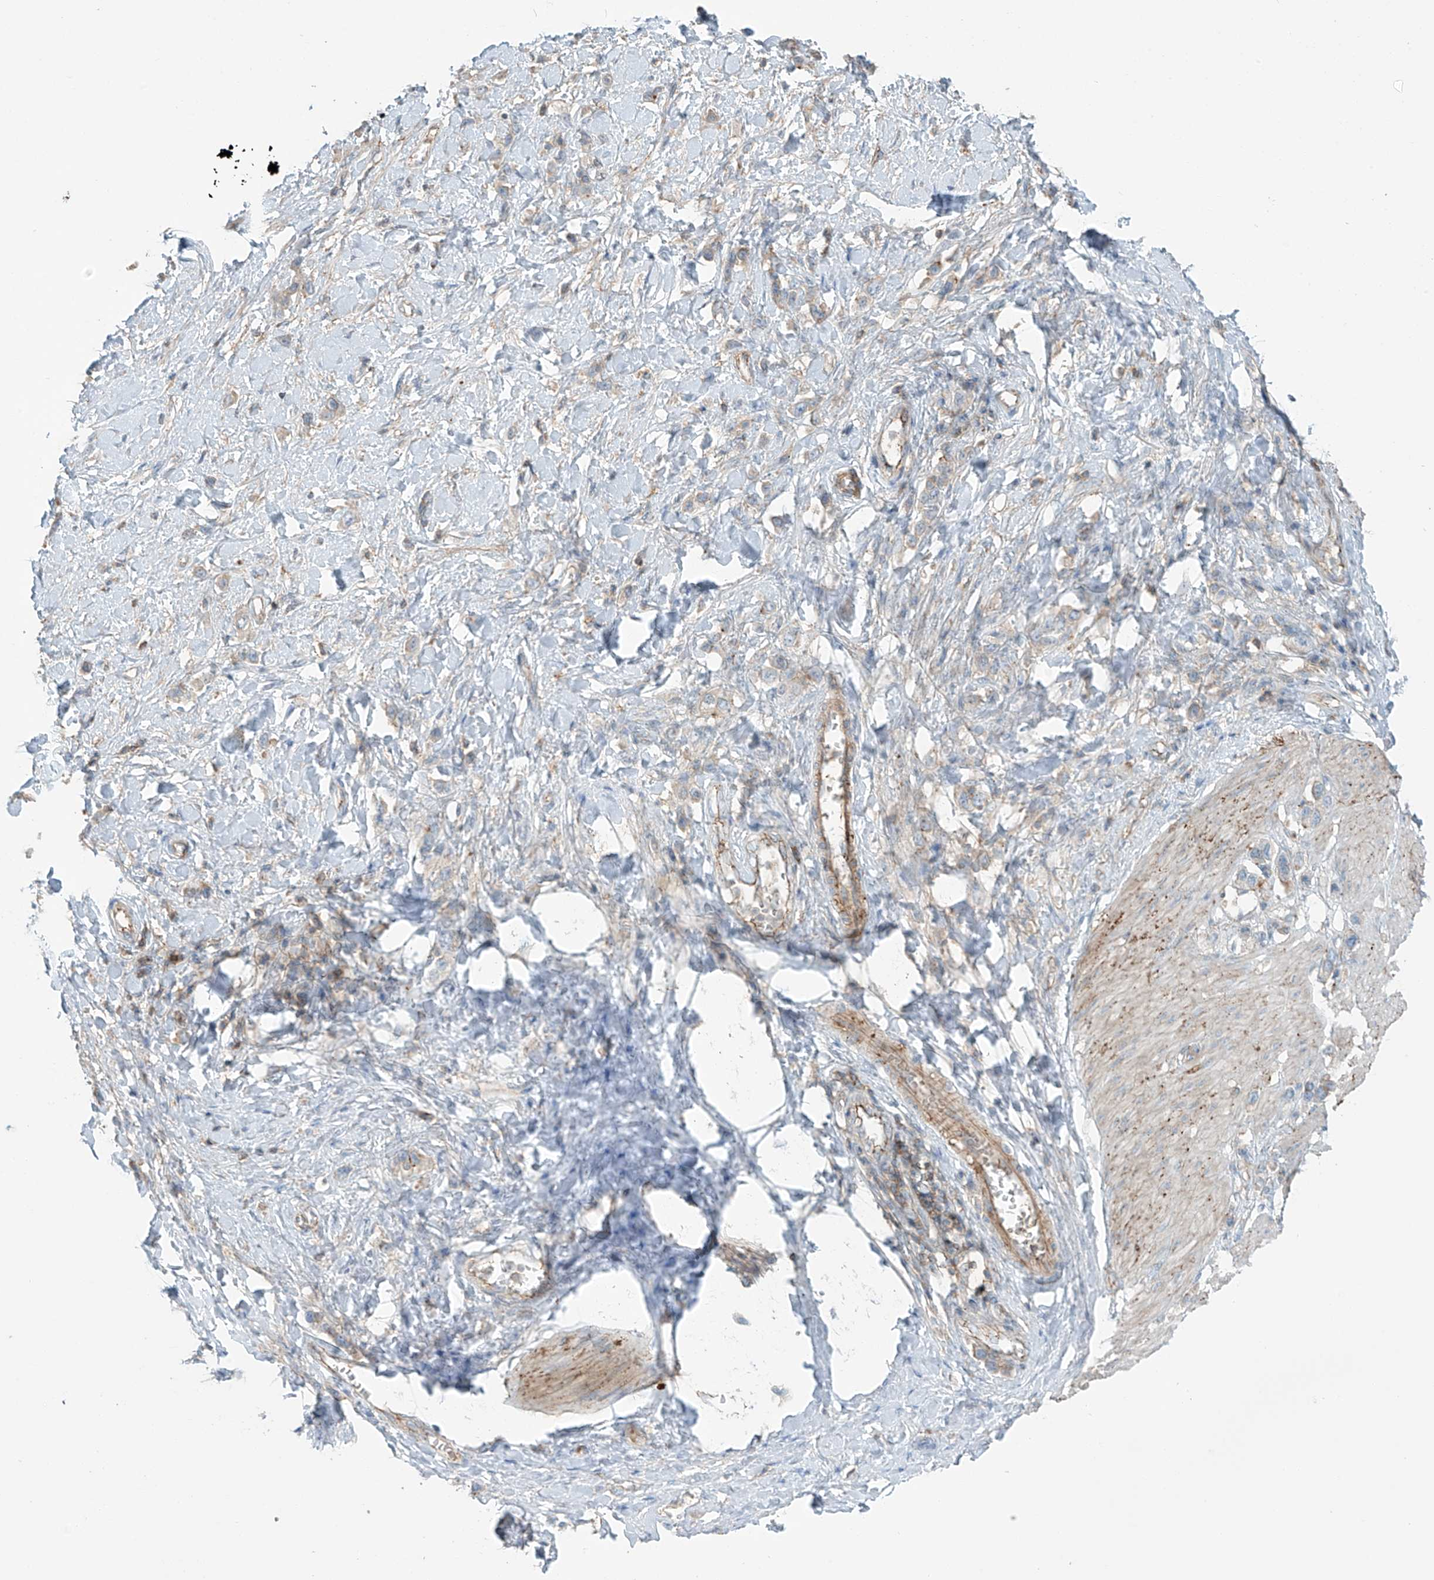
{"staining": {"intensity": "weak", "quantity": "<25%", "location": "cytoplasmic/membranous"}, "tissue": "stomach cancer", "cell_type": "Tumor cells", "image_type": "cancer", "snomed": [{"axis": "morphology", "description": "Normal tissue, NOS"}, {"axis": "morphology", "description": "Adenocarcinoma, NOS"}, {"axis": "topography", "description": "Stomach, upper"}, {"axis": "topography", "description": "Stomach"}], "caption": "This histopathology image is of stomach cancer (adenocarcinoma) stained with immunohistochemistry to label a protein in brown with the nuclei are counter-stained blue. There is no expression in tumor cells.", "gene": "SLC9A2", "patient": {"sex": "female", "age": 65}}